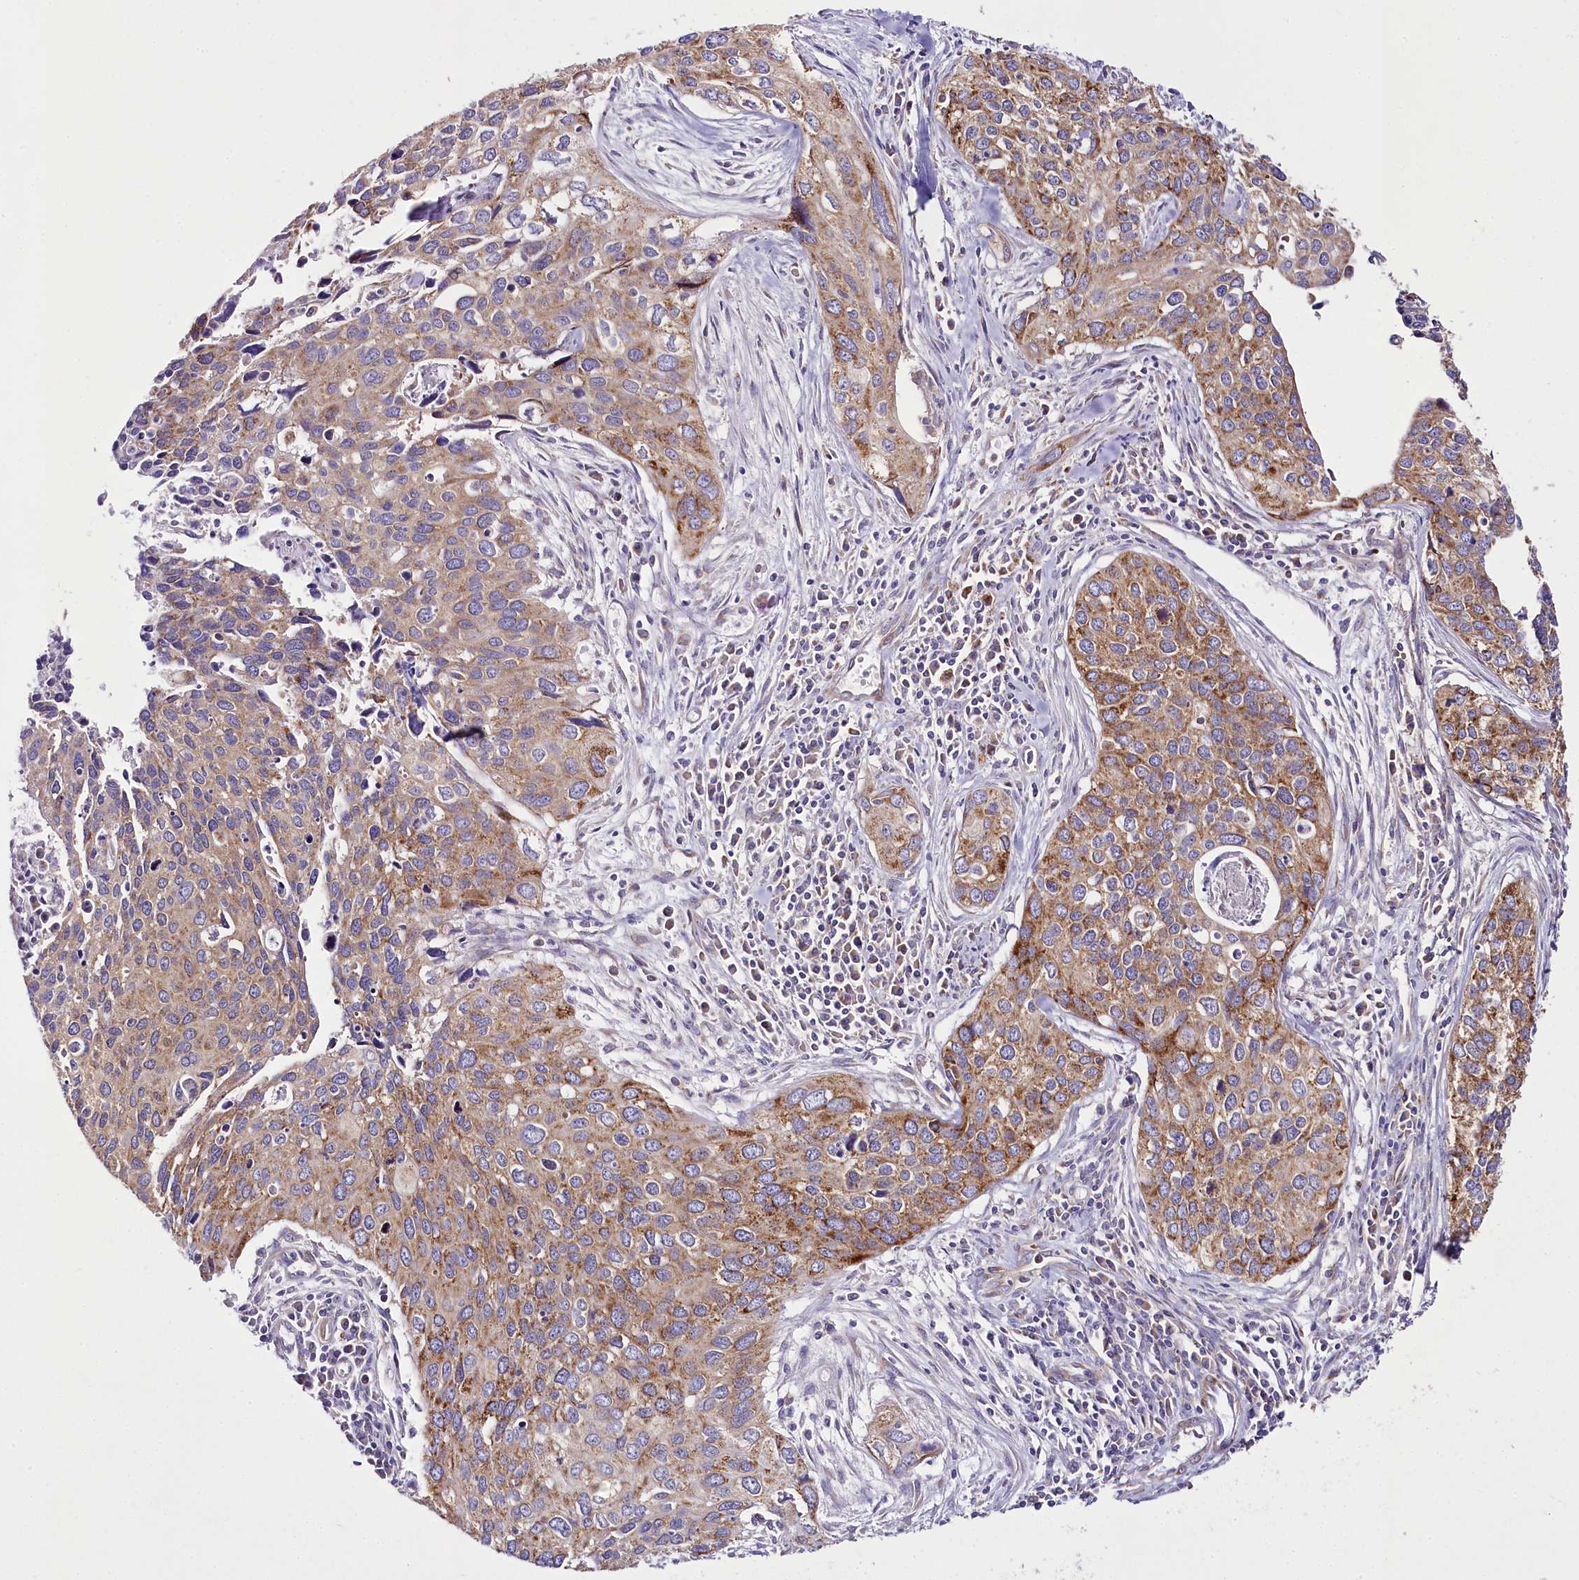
{"staining": {"intensity": "moderate", "quantity": ">75%", "location": "cytoplasmic/membranous"}, "tissue": "cervical cancer", "cell_type": "Tumor cells", "image_type": "cancer", "snomed": [{"axis": "morphology", "description": "Squamous cell carcinoma, NOS"}, {"axis": "topography", "description": "Cervix"}], "caption": "This is an image of IHC staining of squamous cell carcinoma (cervical), which shows moderate positivity in the cytoplasmic/membranous of tumor cells.", "gene": "THUMPD3", "patient": {"sex": "female", "age": 55}}